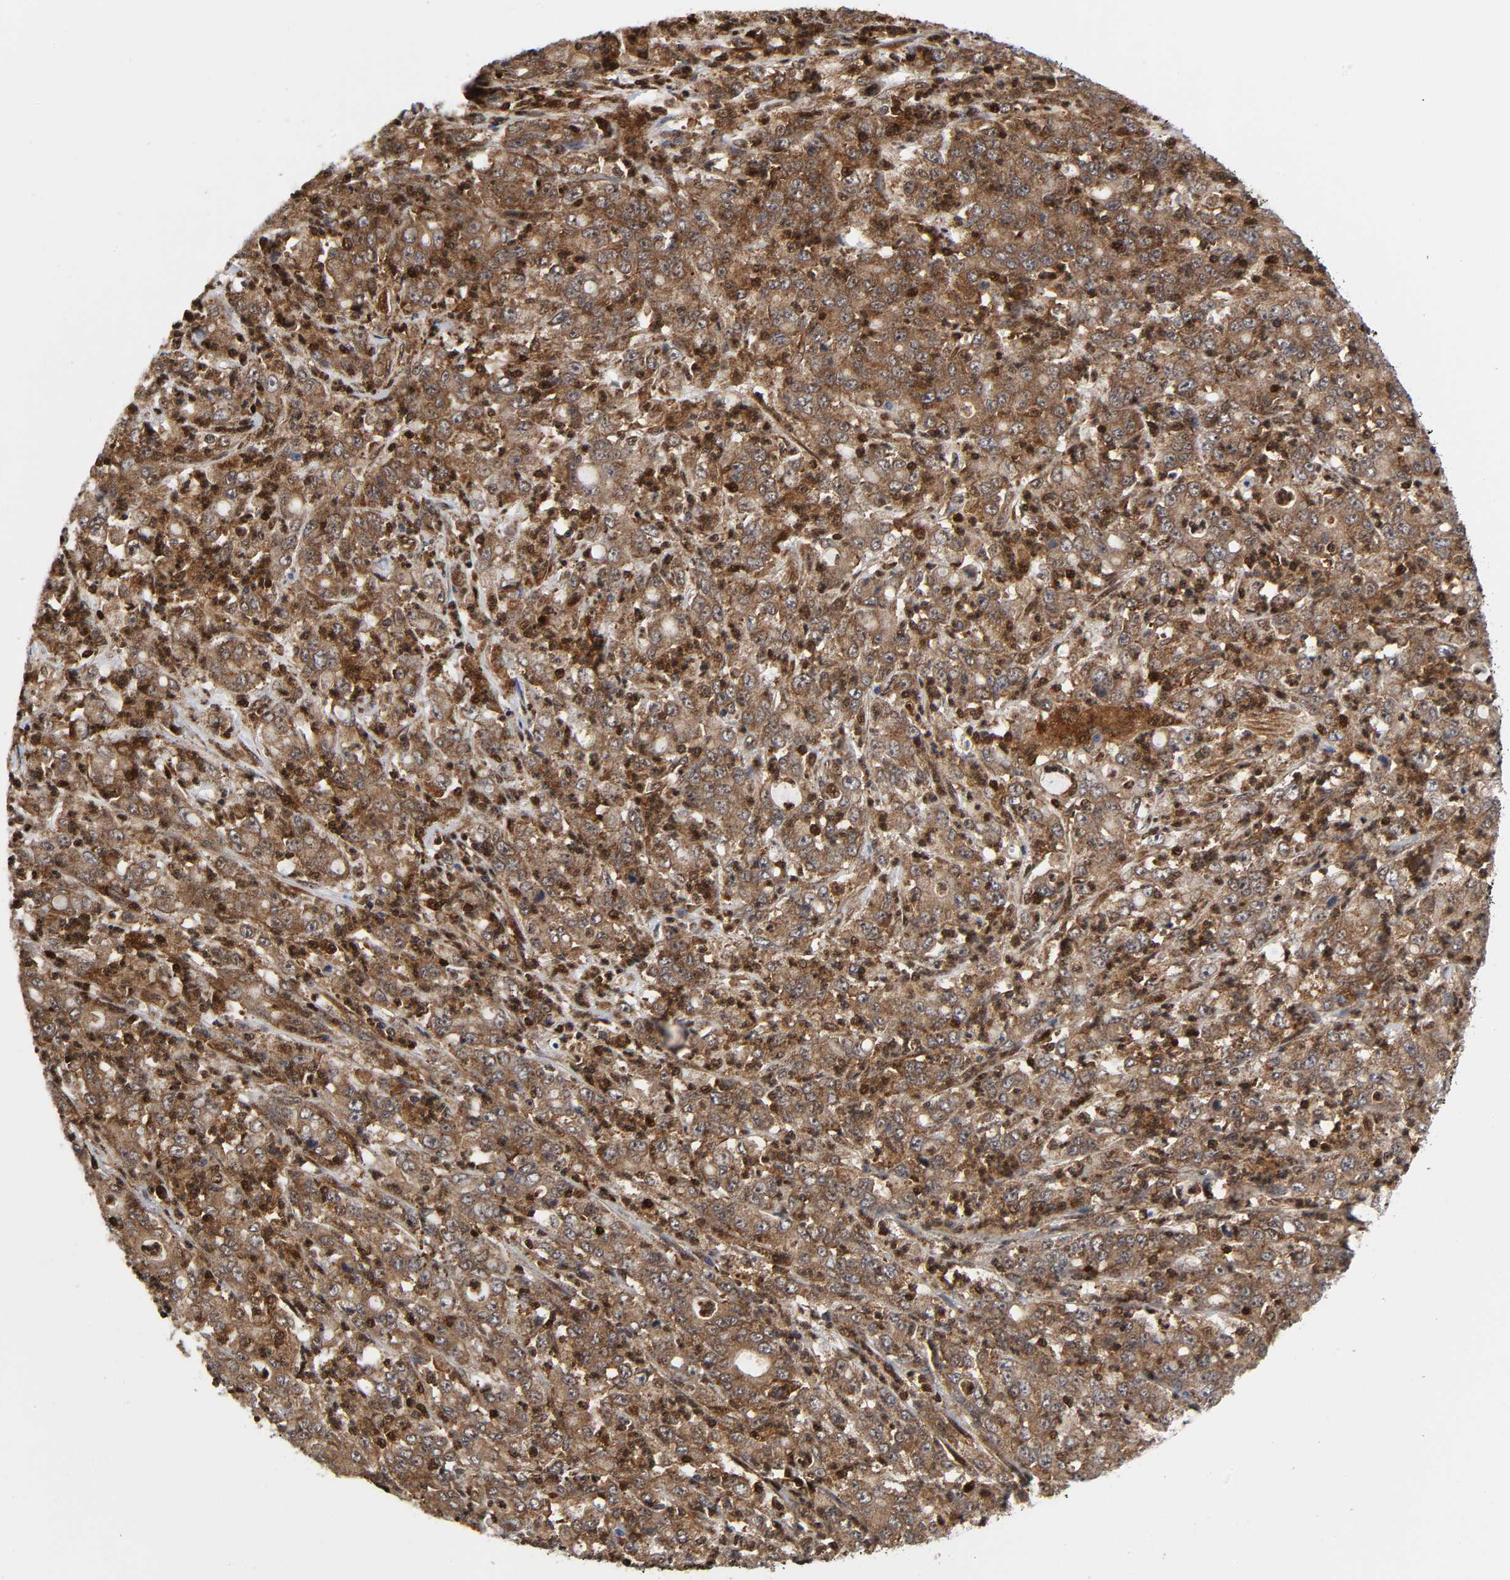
{"staining": {"intensity": "moderate", "quantity": ">75%", "location": "cytoplasmic/membranous"}, "tissue": "stomach cancer", "cell_type": "Tumor cells", "image_type": "cancer", "snomed": [{"axis": "morphology", "description": "Adenocarcinoma, NOS"}, {"axis": "topography", "description": "Stomach, lower"}], "caption": "IHC image of neoplastic tissue: stomach cancer stained using immunohistochemistry (IHC) displays medium levels of moderate protein expression localized specifically in the cytoplasmic/membranous of tumor cells, appearing as a cytoplasmic/membranous brown color.", "gene": "MAPK1", "patient": {"sex": "female", "age": 71}}